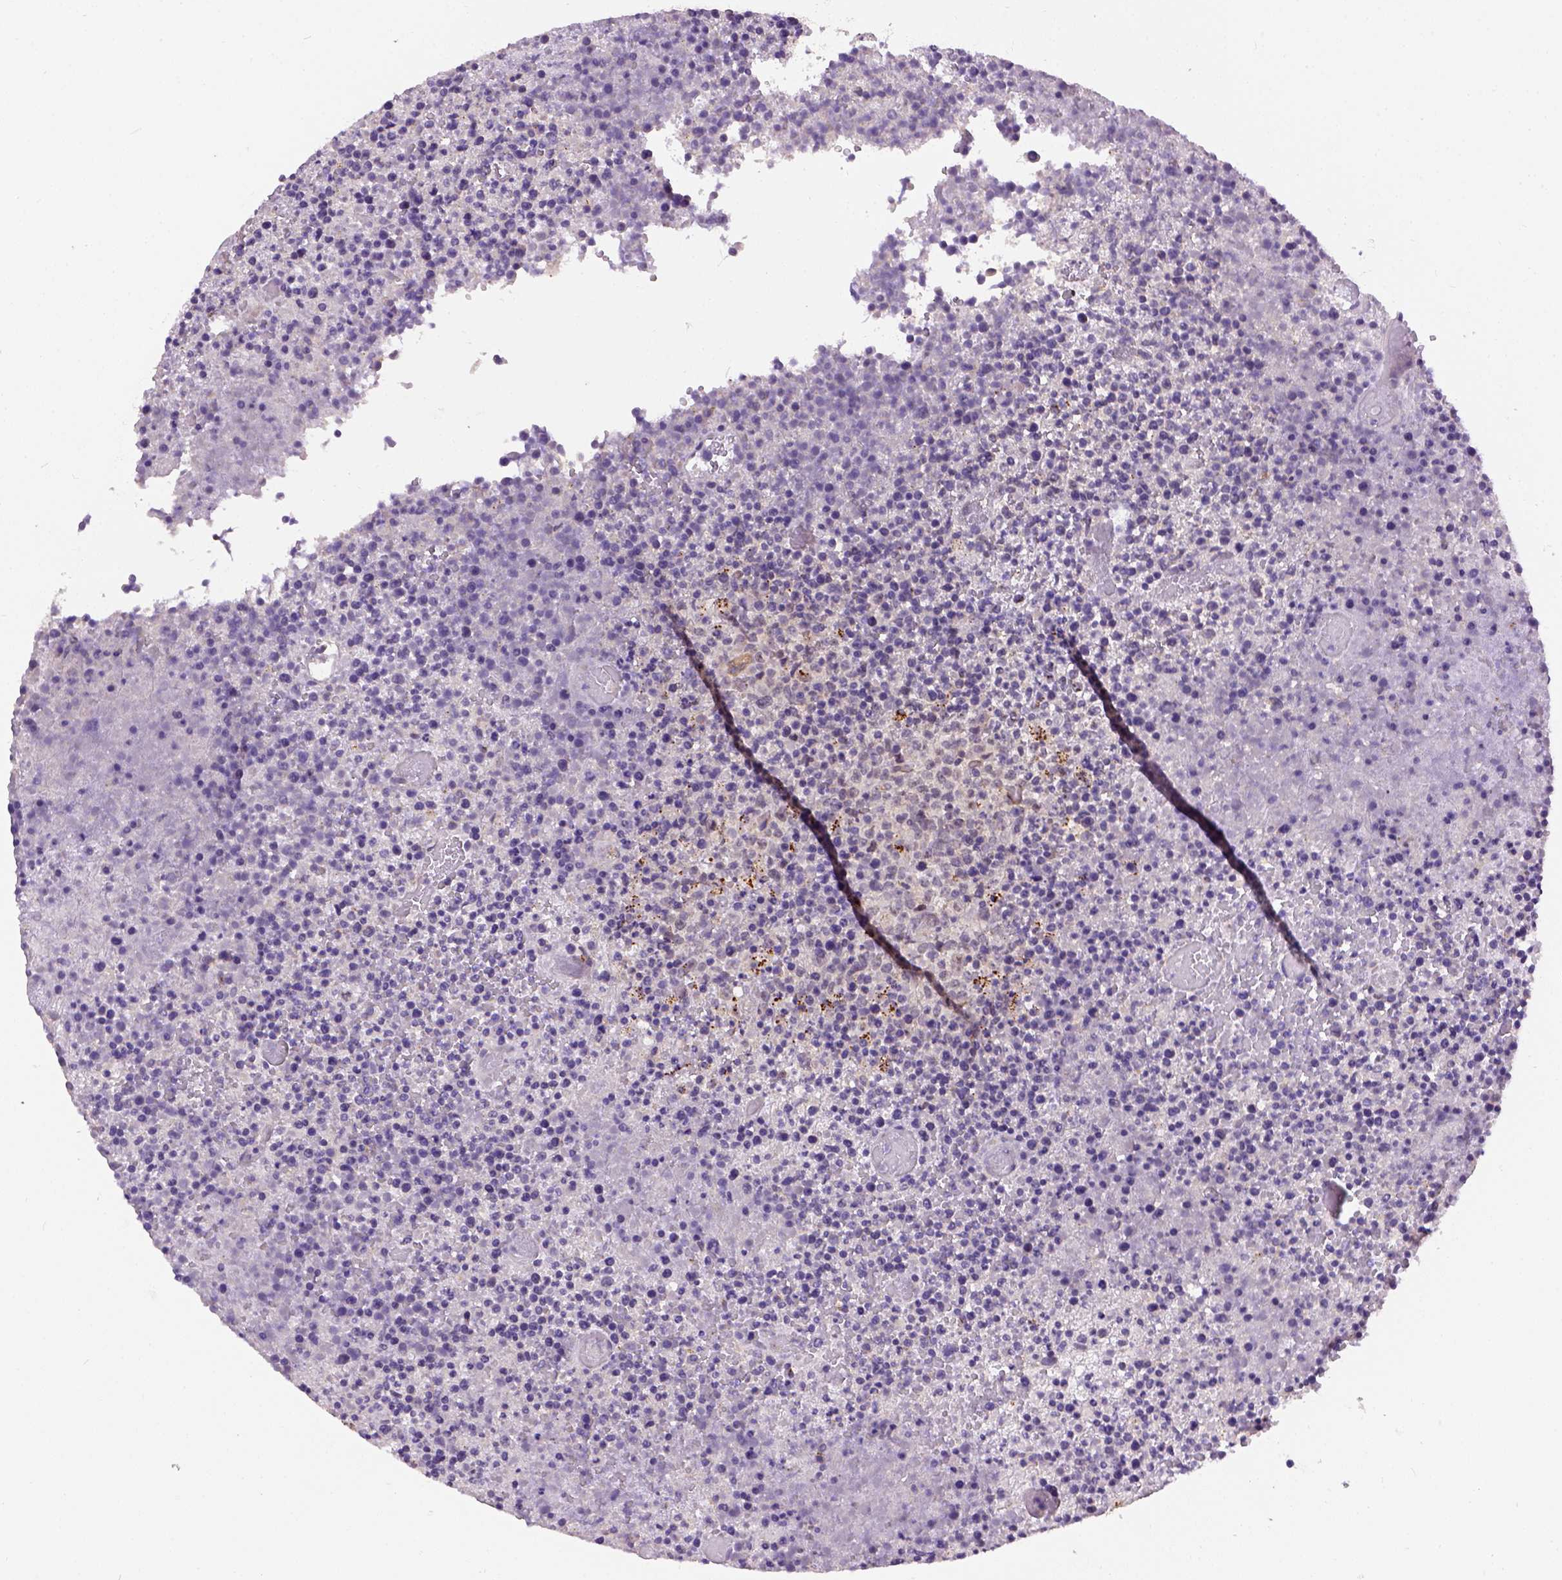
{"staining": {"intensity": "negative", "quantity": "none", "location": "none"}, "tissue": "lymphoma", "cell_type": "Tumor cells", "image_type": "cancer", "snomed": [{"axis": "morphology", "description": "Malignant lymphoma, non-Hodgkin's type, High grade"}, {"axis": "topography", "description": "Lymph node"}], "caption": "Immunohistochemistry (IHC) of human lymphoma demonstrates no staining in tumor cells.", "gene": "KAZN", "patient": {"sex": "male", "age": 13}}